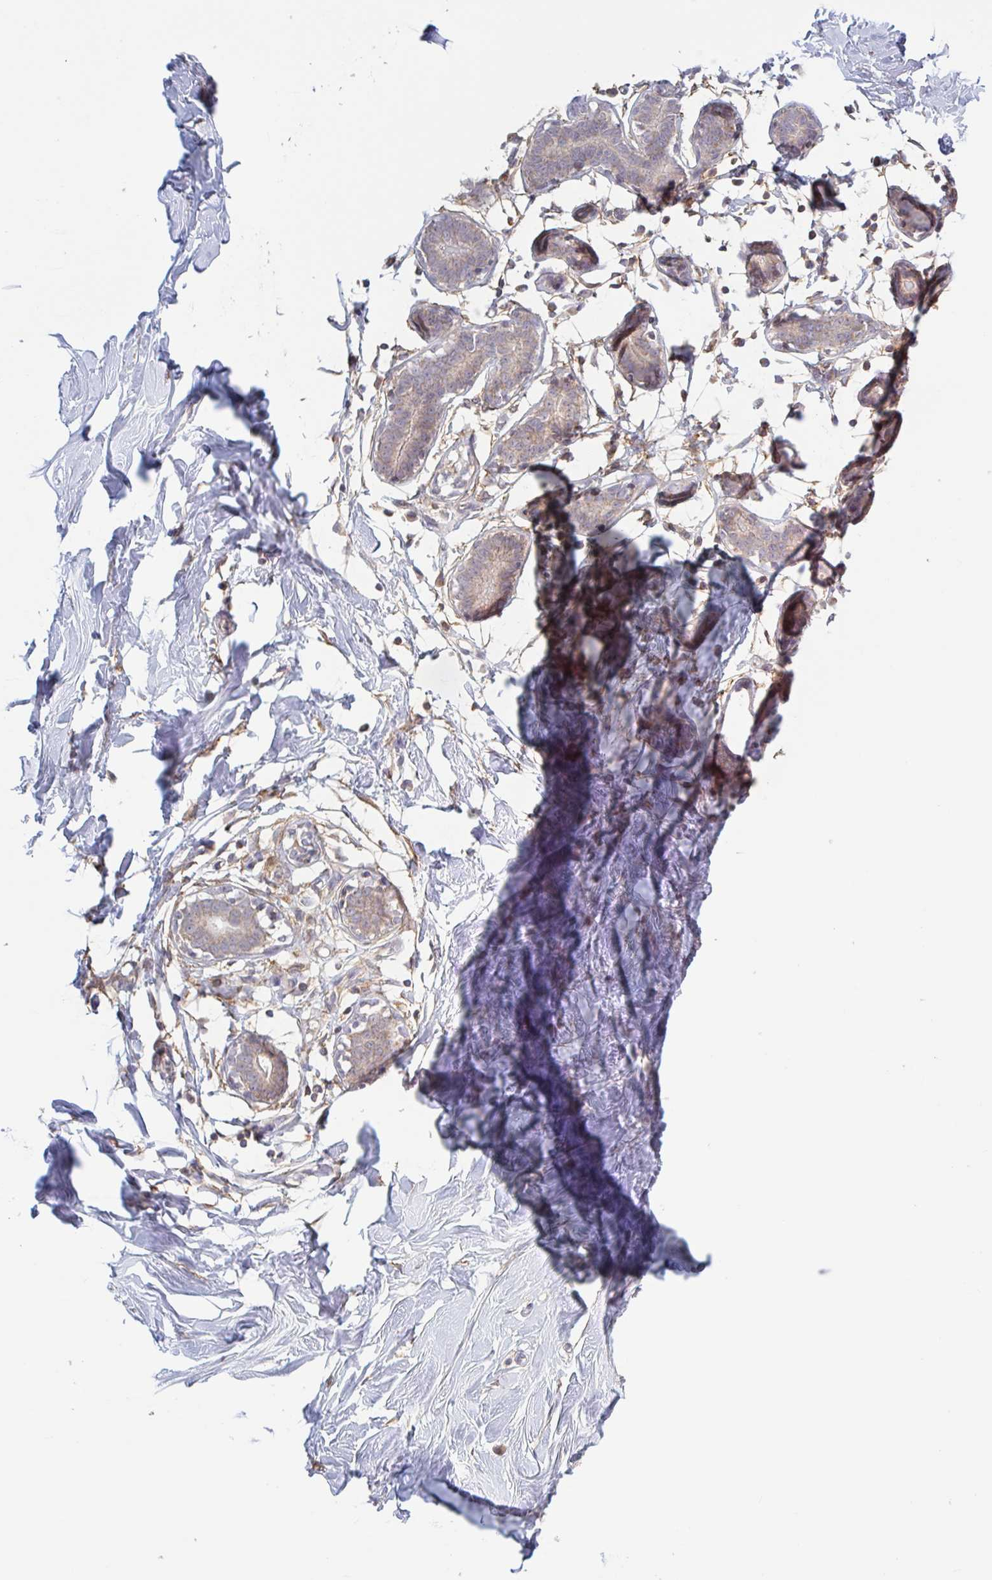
{"staining": {"intensity": "negative", "quantity": "none", "location": "none"}, "tissue": "breast", "cell_type": "Adipocytes", "image_type": "normal", "snomed": [{"axis": "morphology", "description": "Normal tissue, NOS"}, {"axis": "topography", "description": "Breast"}], "caption": "The photomicrograph displays no significant staining in adipocytes of breast. Nuclei are stained in blue.", "gene": "SURF1", "patient": {"sex": "female", "age": 27}}